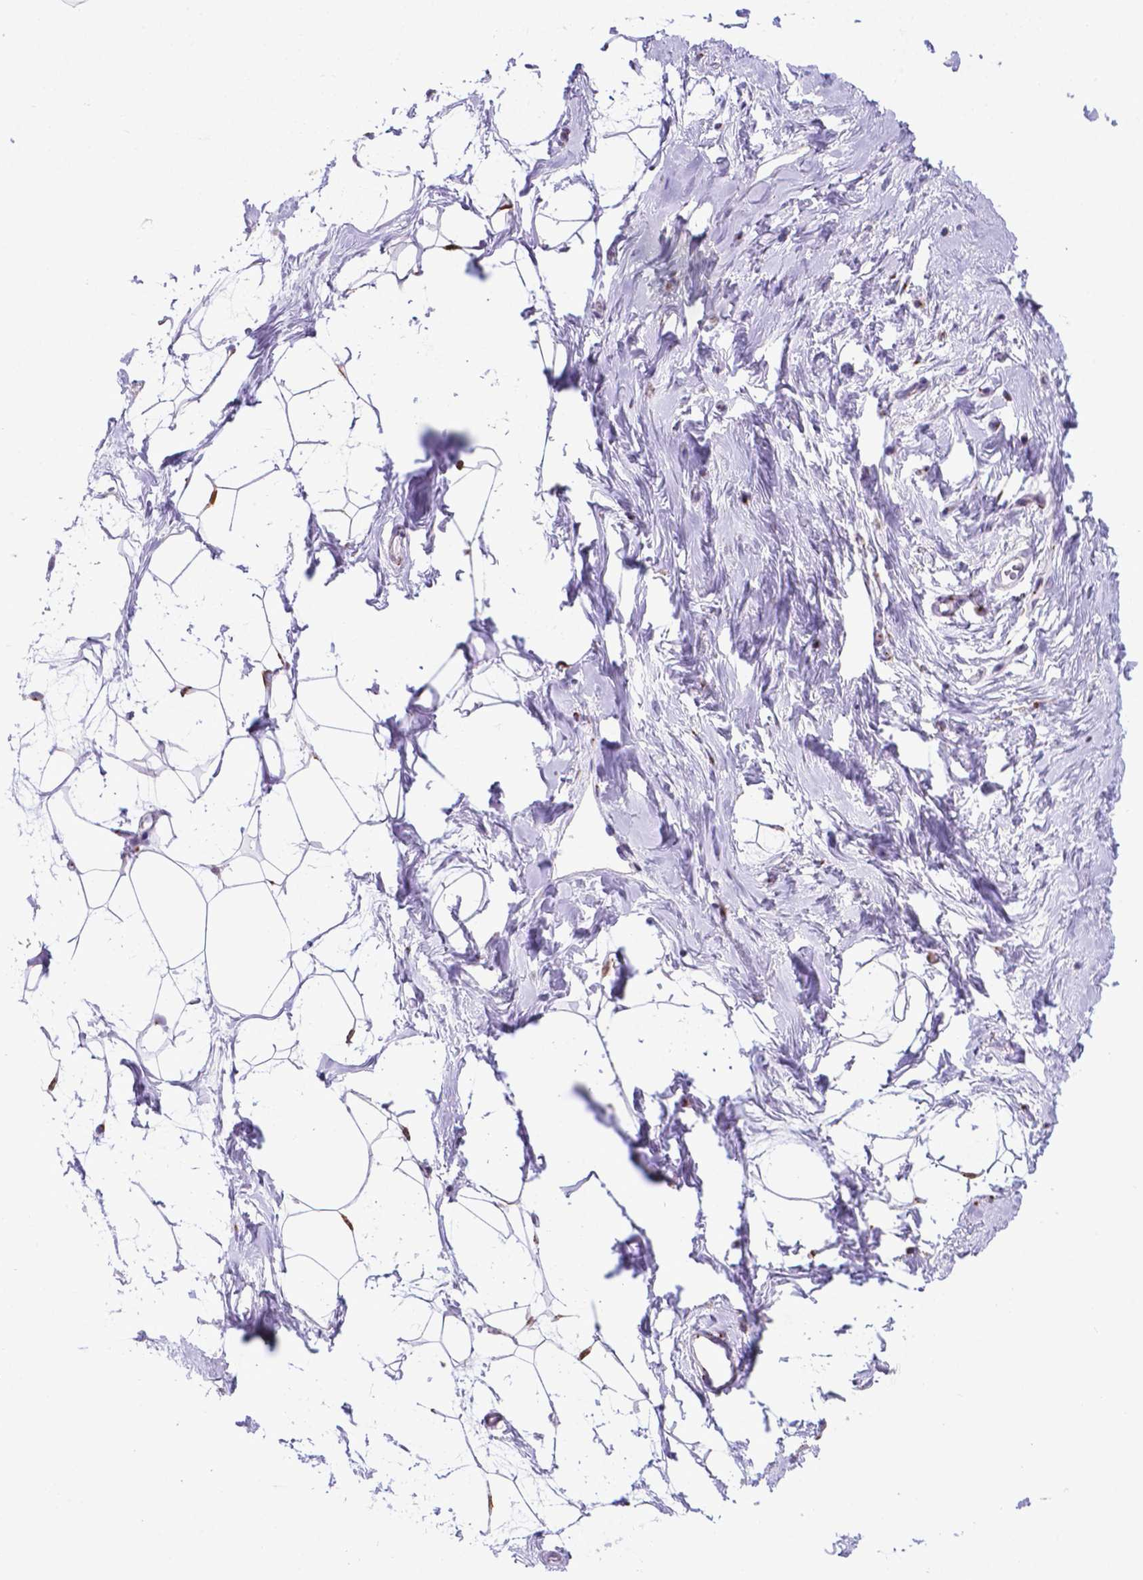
{"staining": {"intensity": "moderate", "quantity": "<25%", "location": "nuclear"}, "tissue": "breast", "cell_type": "Adipocytes", "image_type": "normal", "snomed": [{"axis": "morphology", "description": "Normal tissue, NOS"}, {"axis": "topography", "description": "Breast"}], "caption": "This is an image of immunohistochemistry staining of normal breast, which shows moderate expression in the nuclear of adipocytes.", "gene": "MRPL10", "patient": {"sex": "female", "age": 45}}